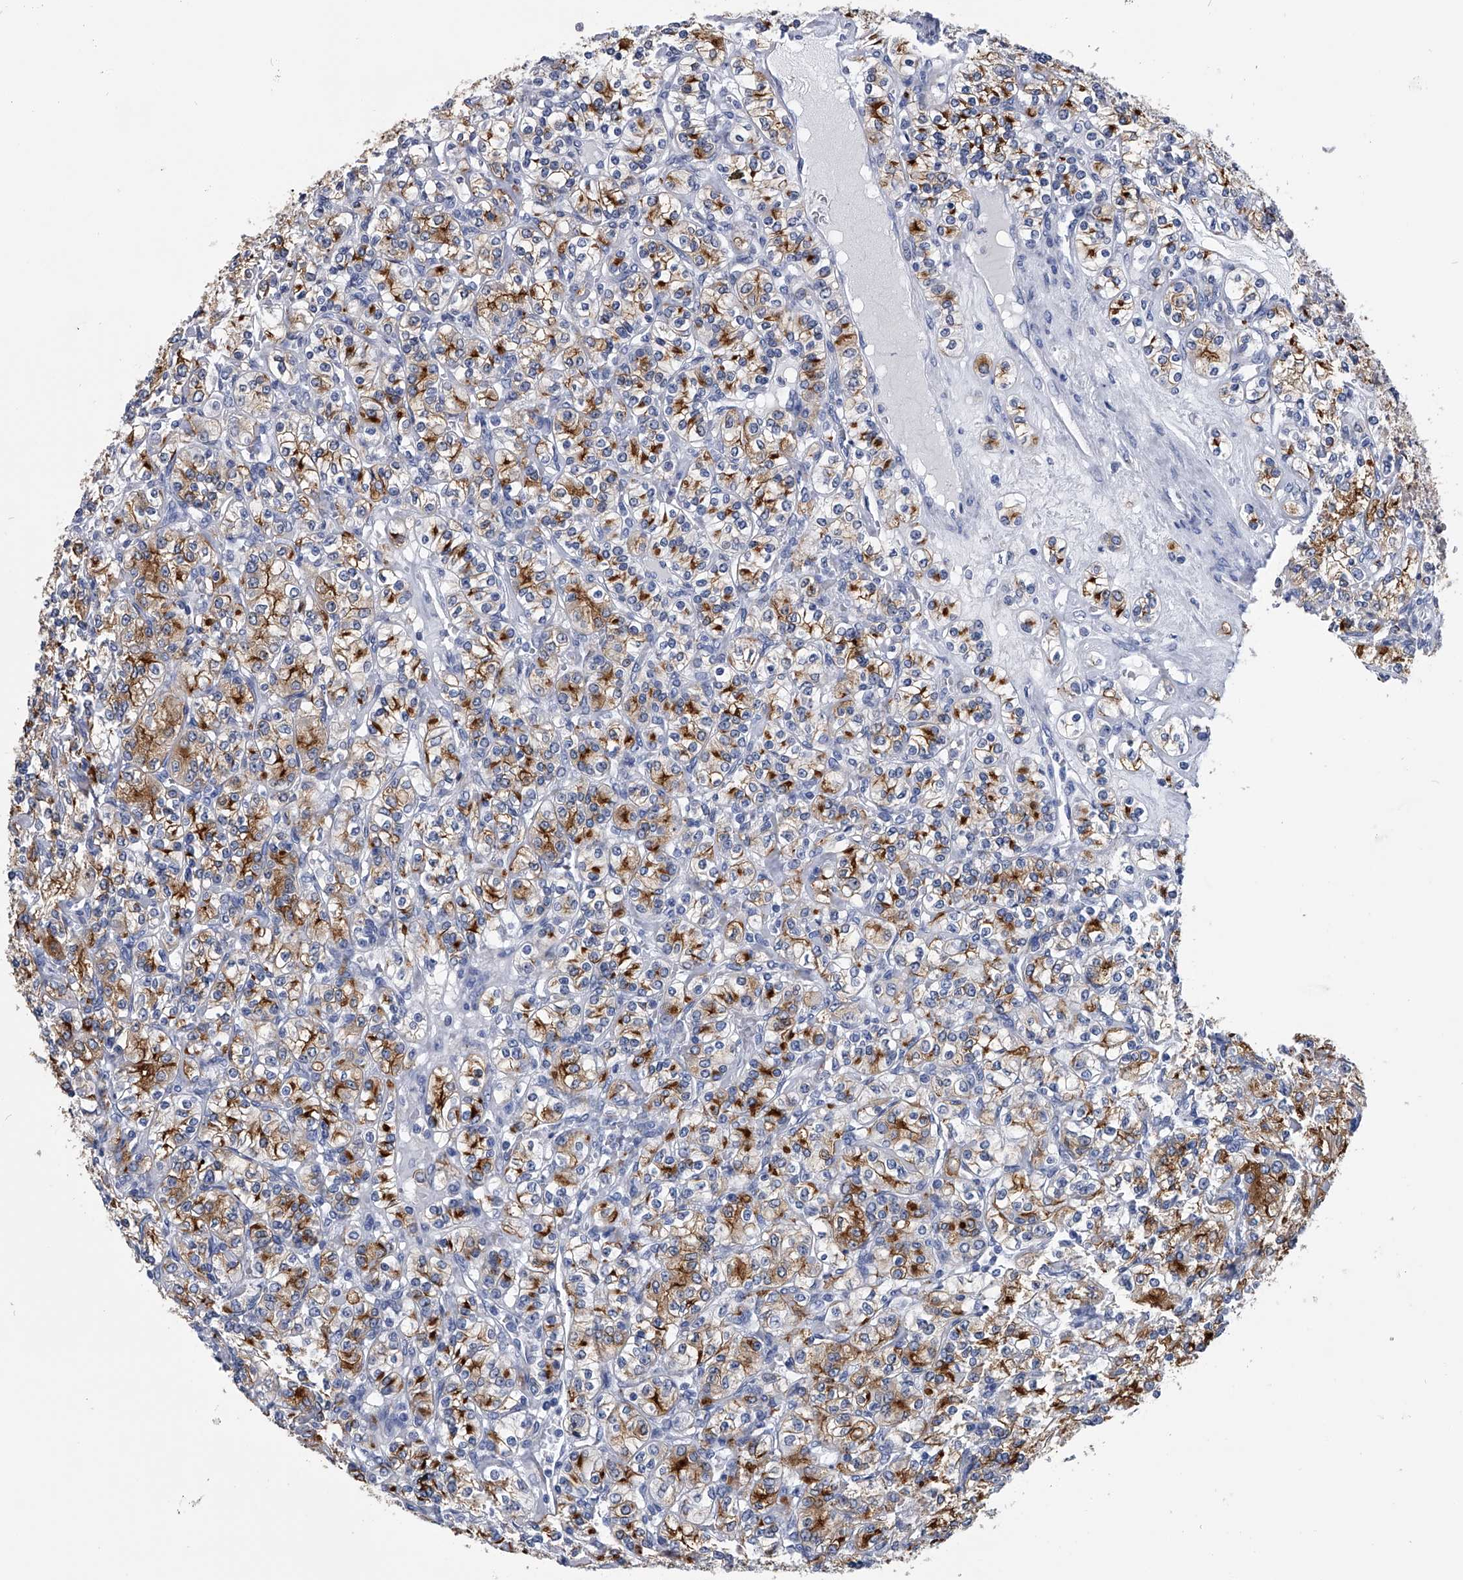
{"staining": {"intensity": "moderate", "quantity": ">75%", "location": "cytoplasmic/membranous"}, "tissue": "renal cancer", "cell_type": "Tumor cells", "image_type": "cancer", "snomed": [{"axis": "morphology", "description": "Adenocarcinoma, NOS"}, {"axis": "topography", "description": "Kidney"}], "caption": "Protein analysis of renal cancer (adenocarcinoma) tissue displays moderate cytoplasmic/membranous positivity in approximately >75% of tumor cells. (DAB (3,3'-diaminobenzidine) = brown stain, brightfield microscopy at high magnification).", "gene": "PDXK", "patient": {"sex": "male", "age": 77}}